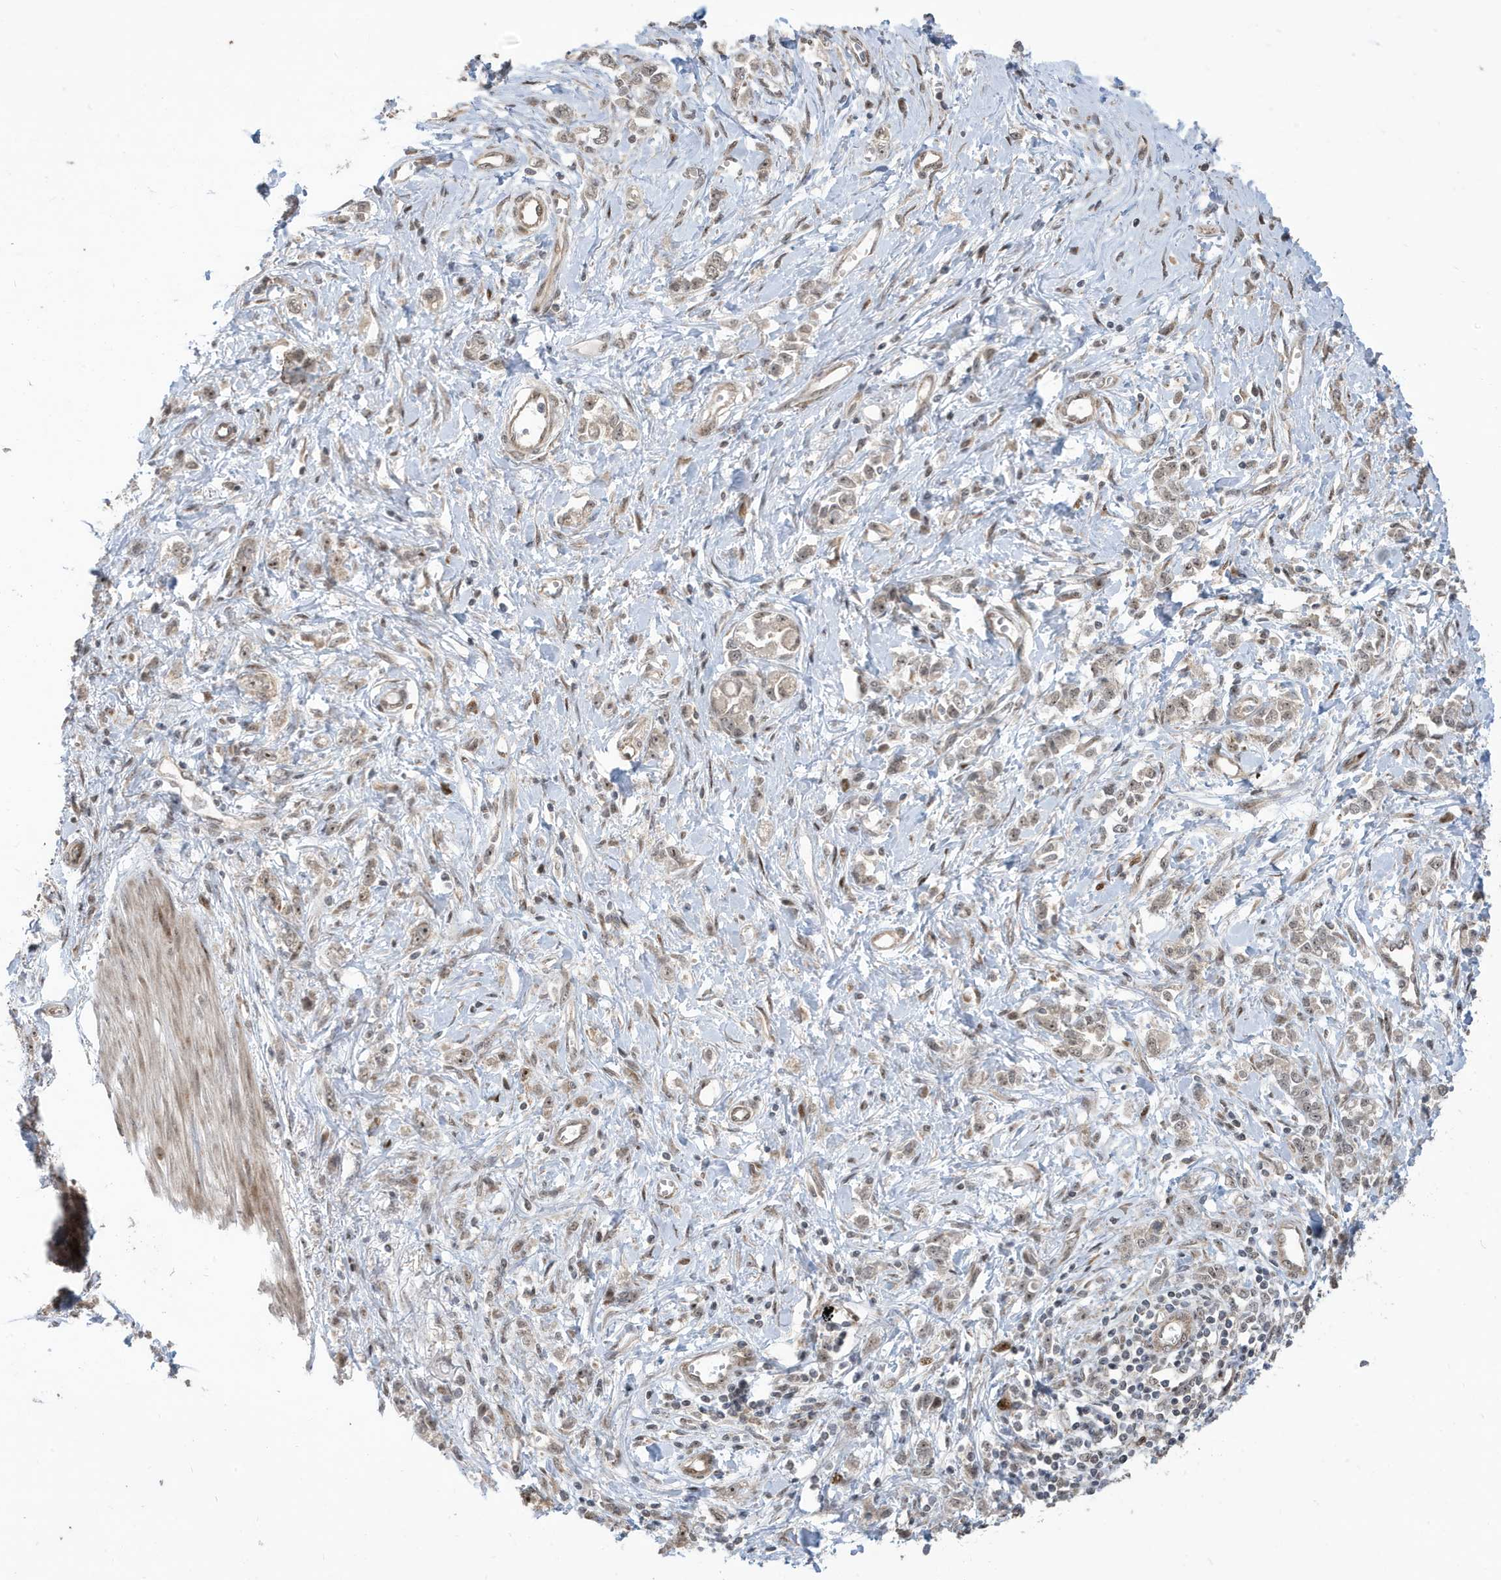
{"staining": {"intensity": "weak", "quantity": "25%-75%", "location": "cytoplasmic/membranous,nuclear"}, "tissue": "stomach cancer", "cell_type": "Tumor cells", "image_type": "cancer", "snomed": [{"axis": "morphology", "description": "Adenocarcinoma, NOS"}, {"axis": "topography", "description": "Stomach"}], "caption": "Immunohistochemical staining of human stomach cancer (adenocarcinoma) exhibits weak cytoplasmic/membranous and nuclear protein expression in about 25%-75% of tumor cells. Using DAB (3,3'-diaminobenzidine) (brown) and hematoxylin (blue) stains, captured at high magnification using brightfield microscopy.", "gene": "FAM9B", "patient": {"sex": "female", "age": 76}}